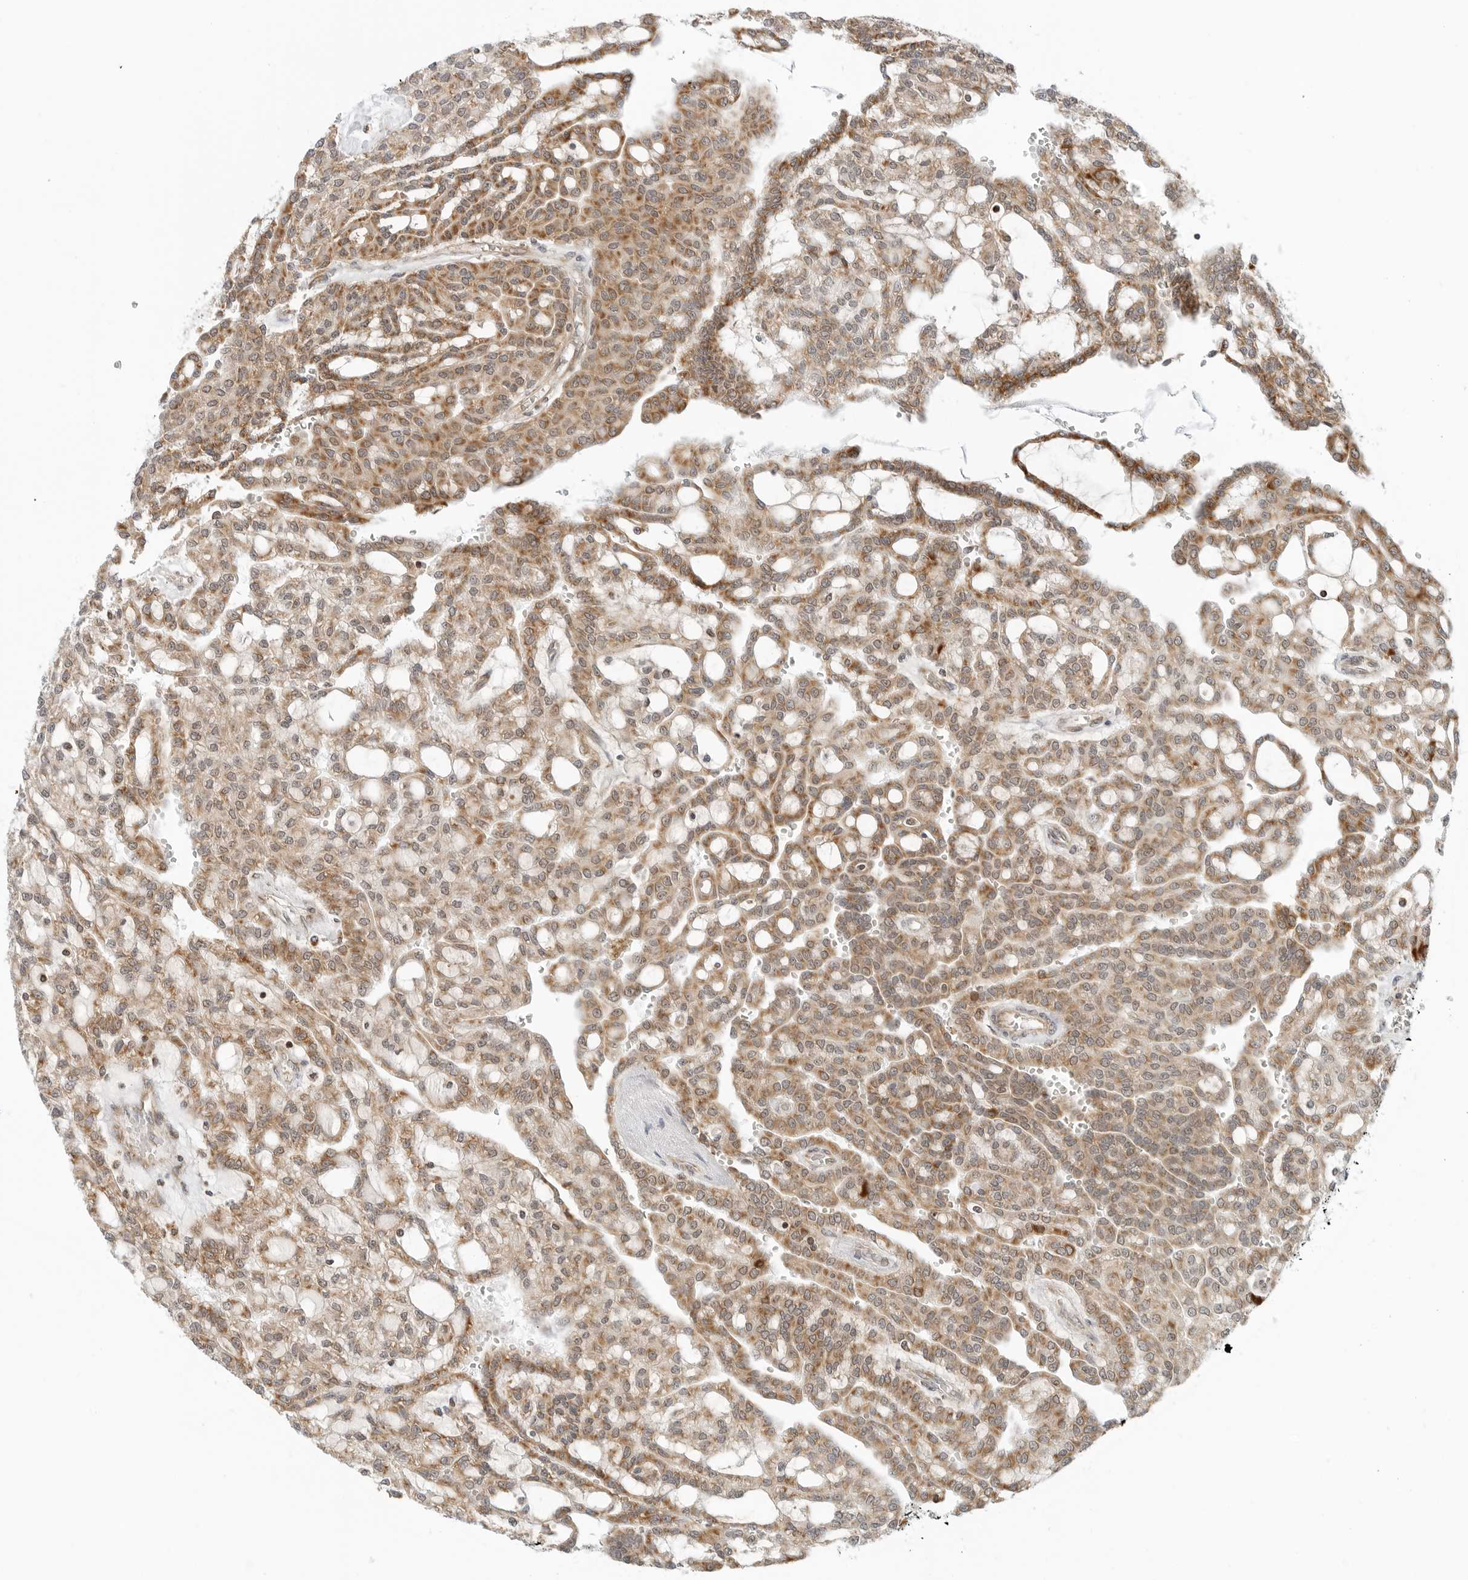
{"staining": {"intensity": "moderate", "quantity": ">75%", "location": "cytoplasmic/membranous"}, "tissue": "renal cancer", "cell_type": "Tumor cells", "image_type": "cancer", "snomed": [{"axis": "morphology", "description": "Adenocarcinoma, NOS"}, {"axis": "topography", "description": "Kidney"}], "caption": "Immunohistochemistry (DAB (3,3'-diaminobenzidine)) staining of human renal cancer shows moderate cytoplasmic/membranous protein expression in approximately >75% of tumor cells.", "gene": "POLR3GL", "patient": {"sex": "male", "age": 63}}